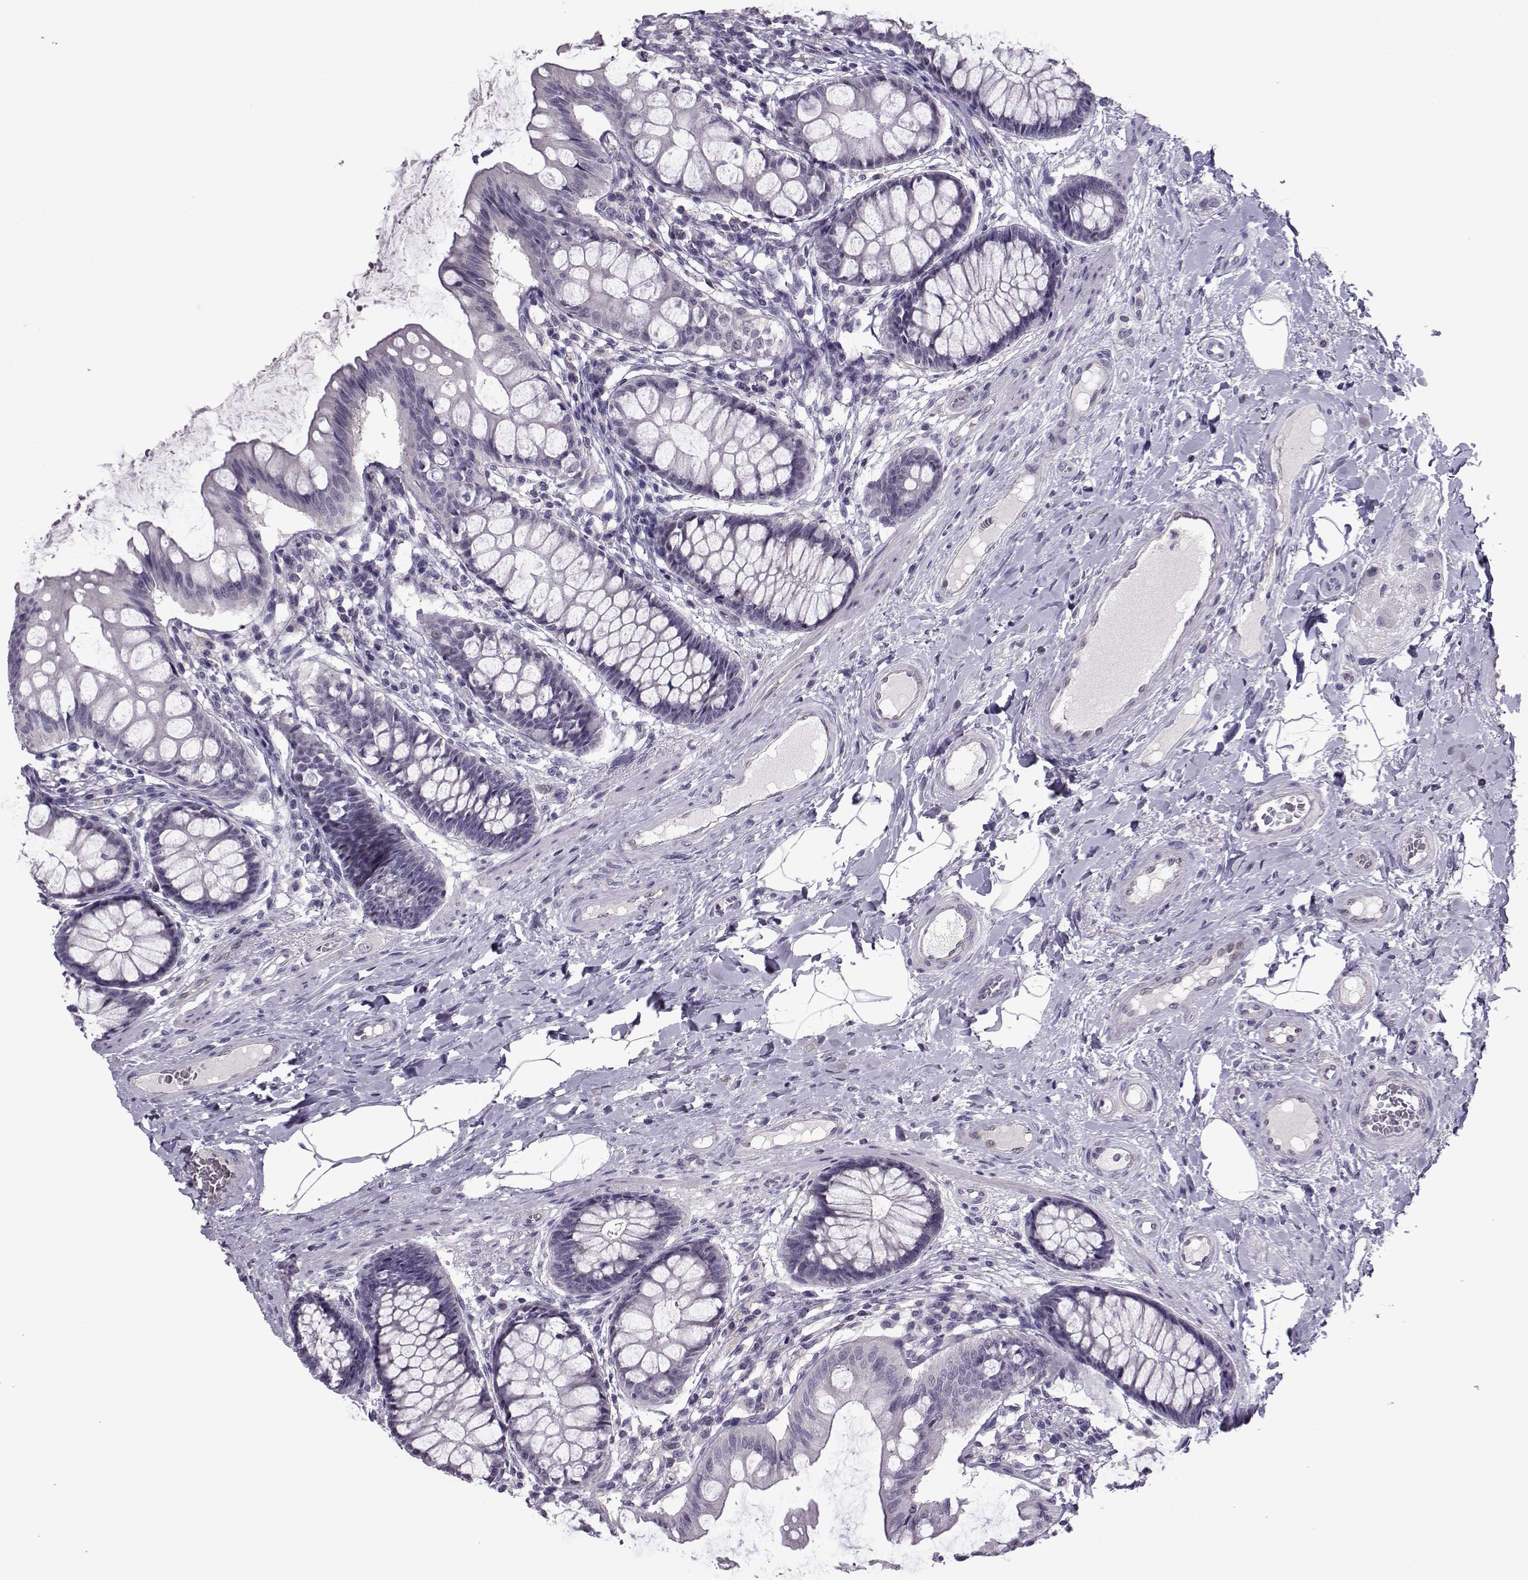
{"staining": {"intensity": "negative", "quantity": "none", "location": "none"}, "tissue": "colon", "cell_type": "Endothelial cells", "image_type": "normal", "snomed": [{"axis": "morphology", "description": "Normal tissue, NOS"}, {"axis": "topography", "description": "Colon"}], "caption": "The histopathology image shows no staining of endothelial cells in normal colon.", "gene": "ASRGL1", "patient": {"sex": "female", "age": 65}}